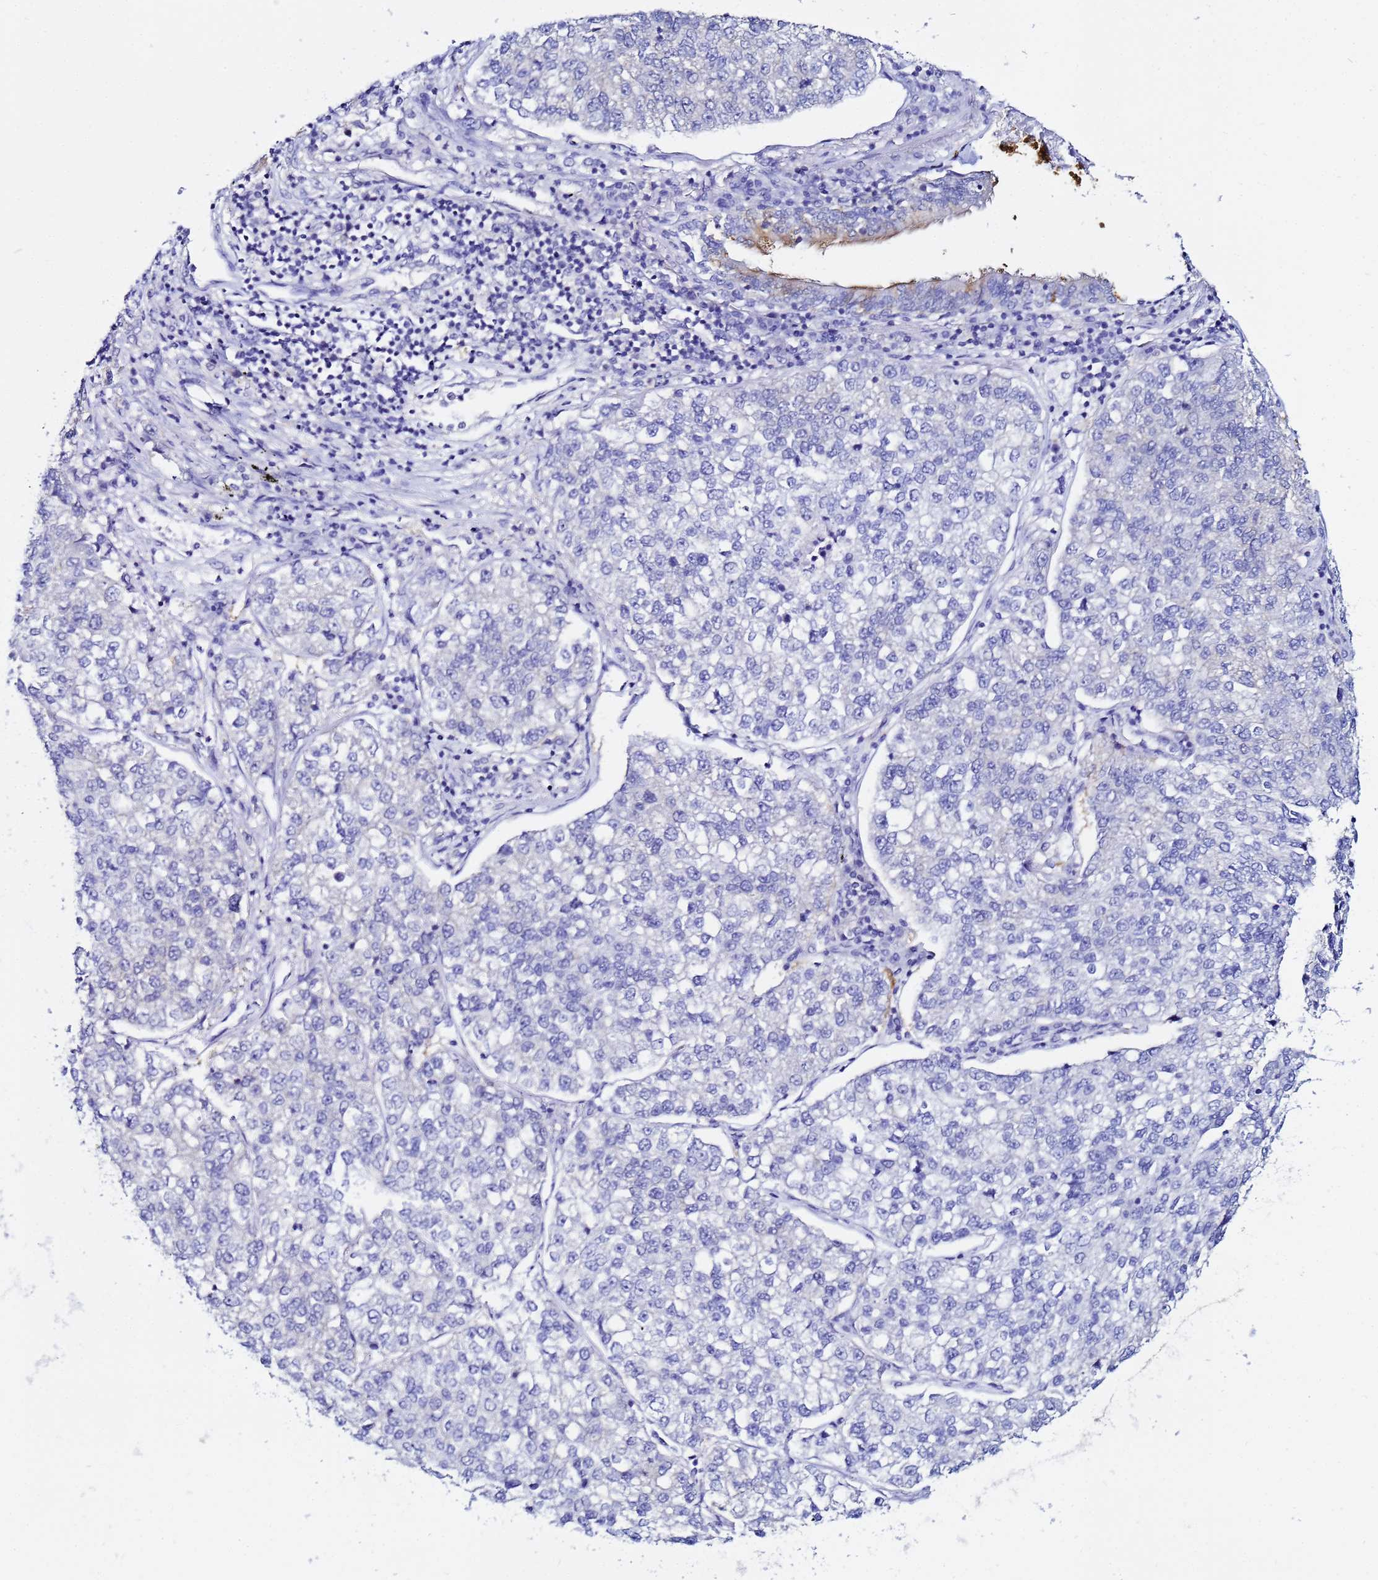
{"staining": {"intensity": "negative", "quantity": "none", "location": "none"}, "tissue": "lung cancer", "cell_type": "Tumor cells", "image_type": "cancer", "snomed": [{"axis": "morphology", "description": "Adenocarcinoma, NOS"}, {"axis": "topography", "description": "Lung"}], "caption": "Lung cancer was stained to show a protein in brown. There is no significant positivity in tumor cells. The staining is performed using DAB (3,3'-diaminobenzidine) brown chromogen with nuclei counter-stained in using hematoxylin.", "gene": "LENG1", "patient": {"sex": "male", "age": 49}}